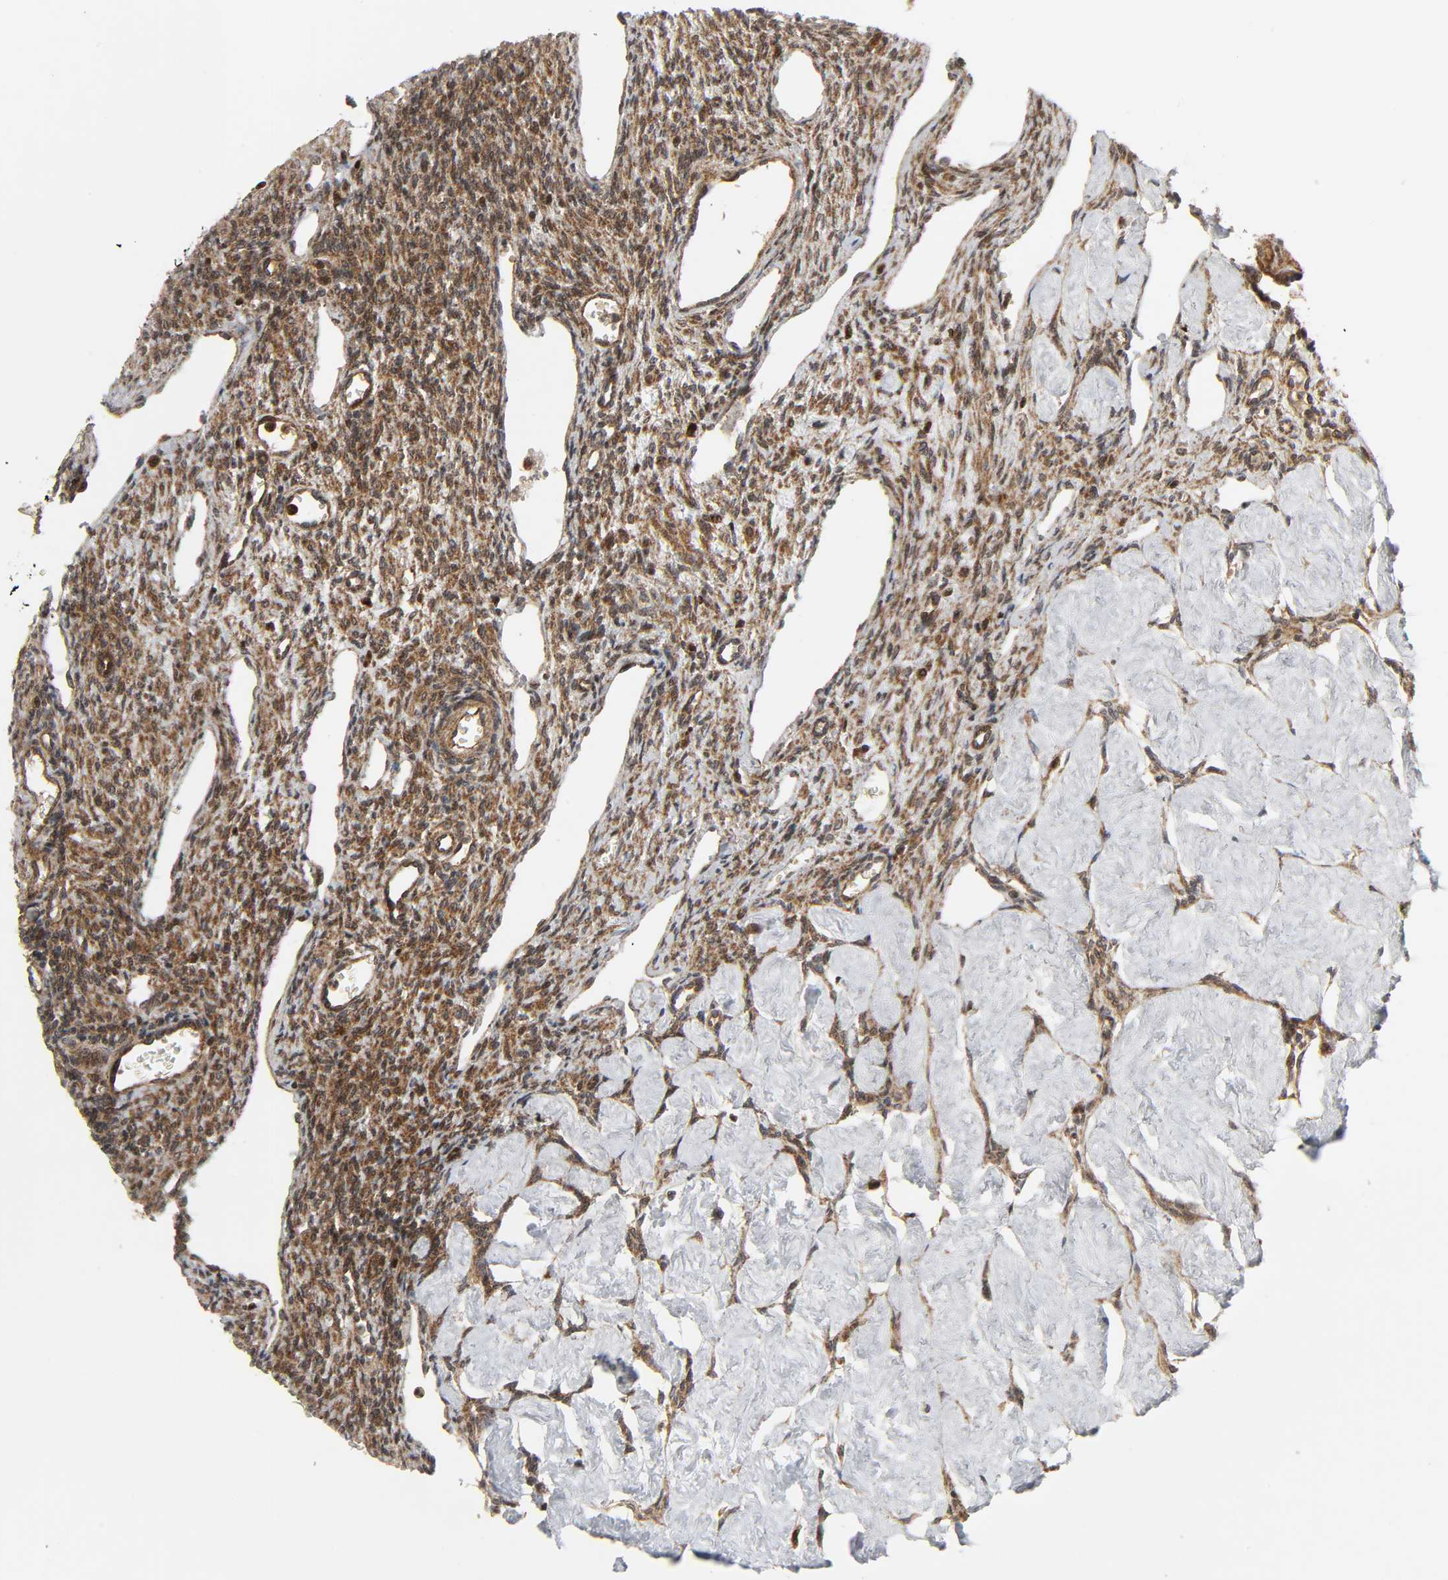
{"staining": {"intensity": "moderate", "quantity": ">75%", "location": "cytoplasmic/membranous"}, "tissue": "ovary", "cell_type": "Ovarian stroma cells", "image_type": "normal", "snomed": [{"axis": "morphology", "description": "Normal tissue, NOS"}, {"axis": "topography", "description": "Ovary"}], "caption": "A photomicrograph of human ovary stained for a protein displays moderate cytoplasmic/membranous brown staining in ovarian stroma cells. Immunohistochemistry (ihc) stains the protein in brown and the nuclei are stained blue.", "gene": "CHUK", "patient": {"sex": "female", "age": 33}}